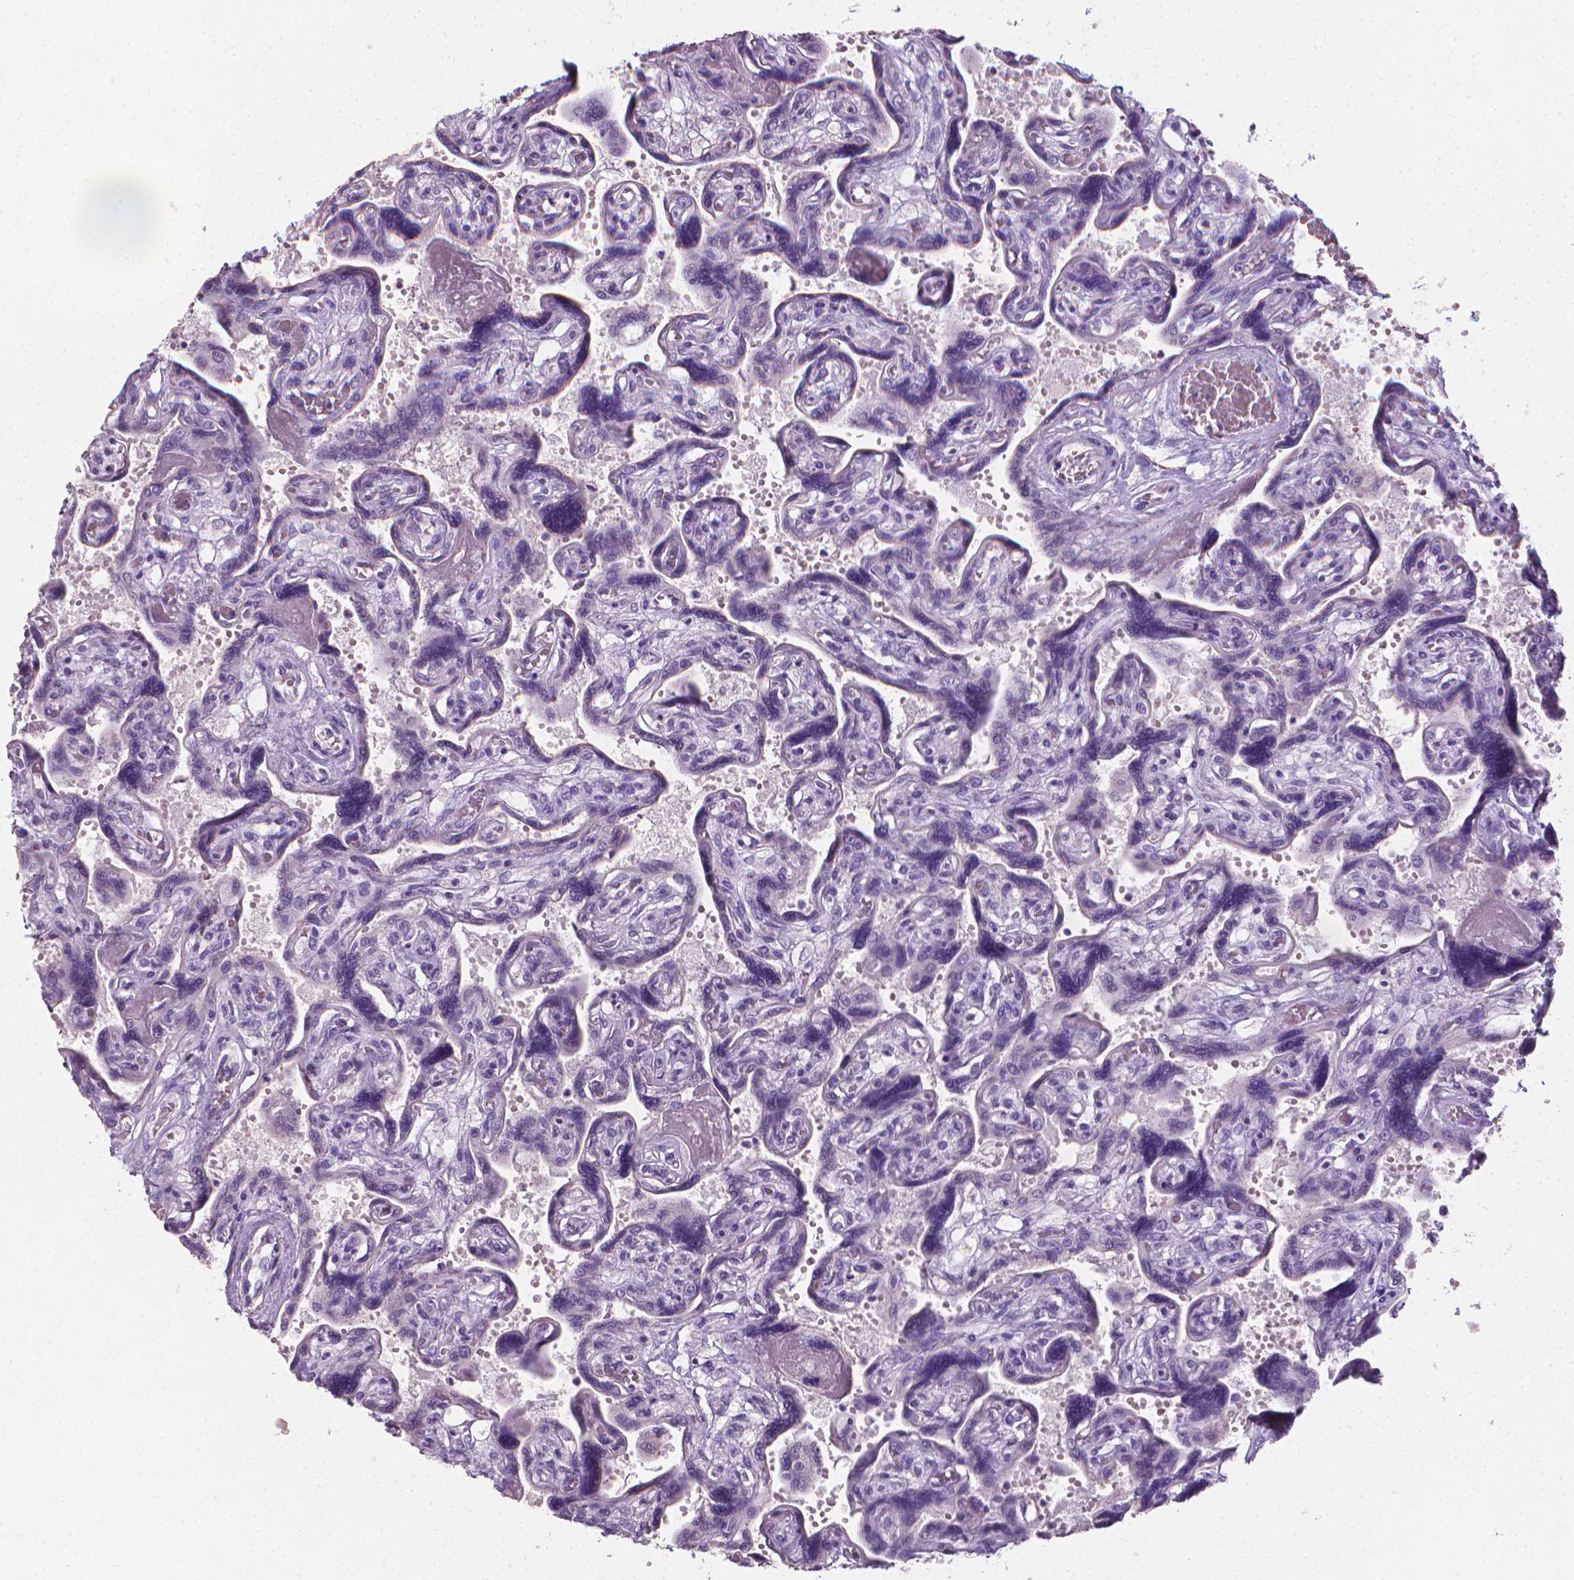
{"staining": {"intensity": "negative", "quantity": "none", "location": "none"}, "tissue": "placenta", "cell_type": "Decidual cells", "image_type": "normal", "snomed": [{"axis": "morphology", "description": "Normal tissue, NOS"}, {"axis": "topography", "description": "Placenta"}], "caption": "IHC photomicrograph of benign placenta: placenta stained with DAB (3,3'-diaminobenzidine) exhibits no significant protein positivity in decidual cells.", "gene": "XPNPEP2", "patient": {"sex": "female", "age": 32}}